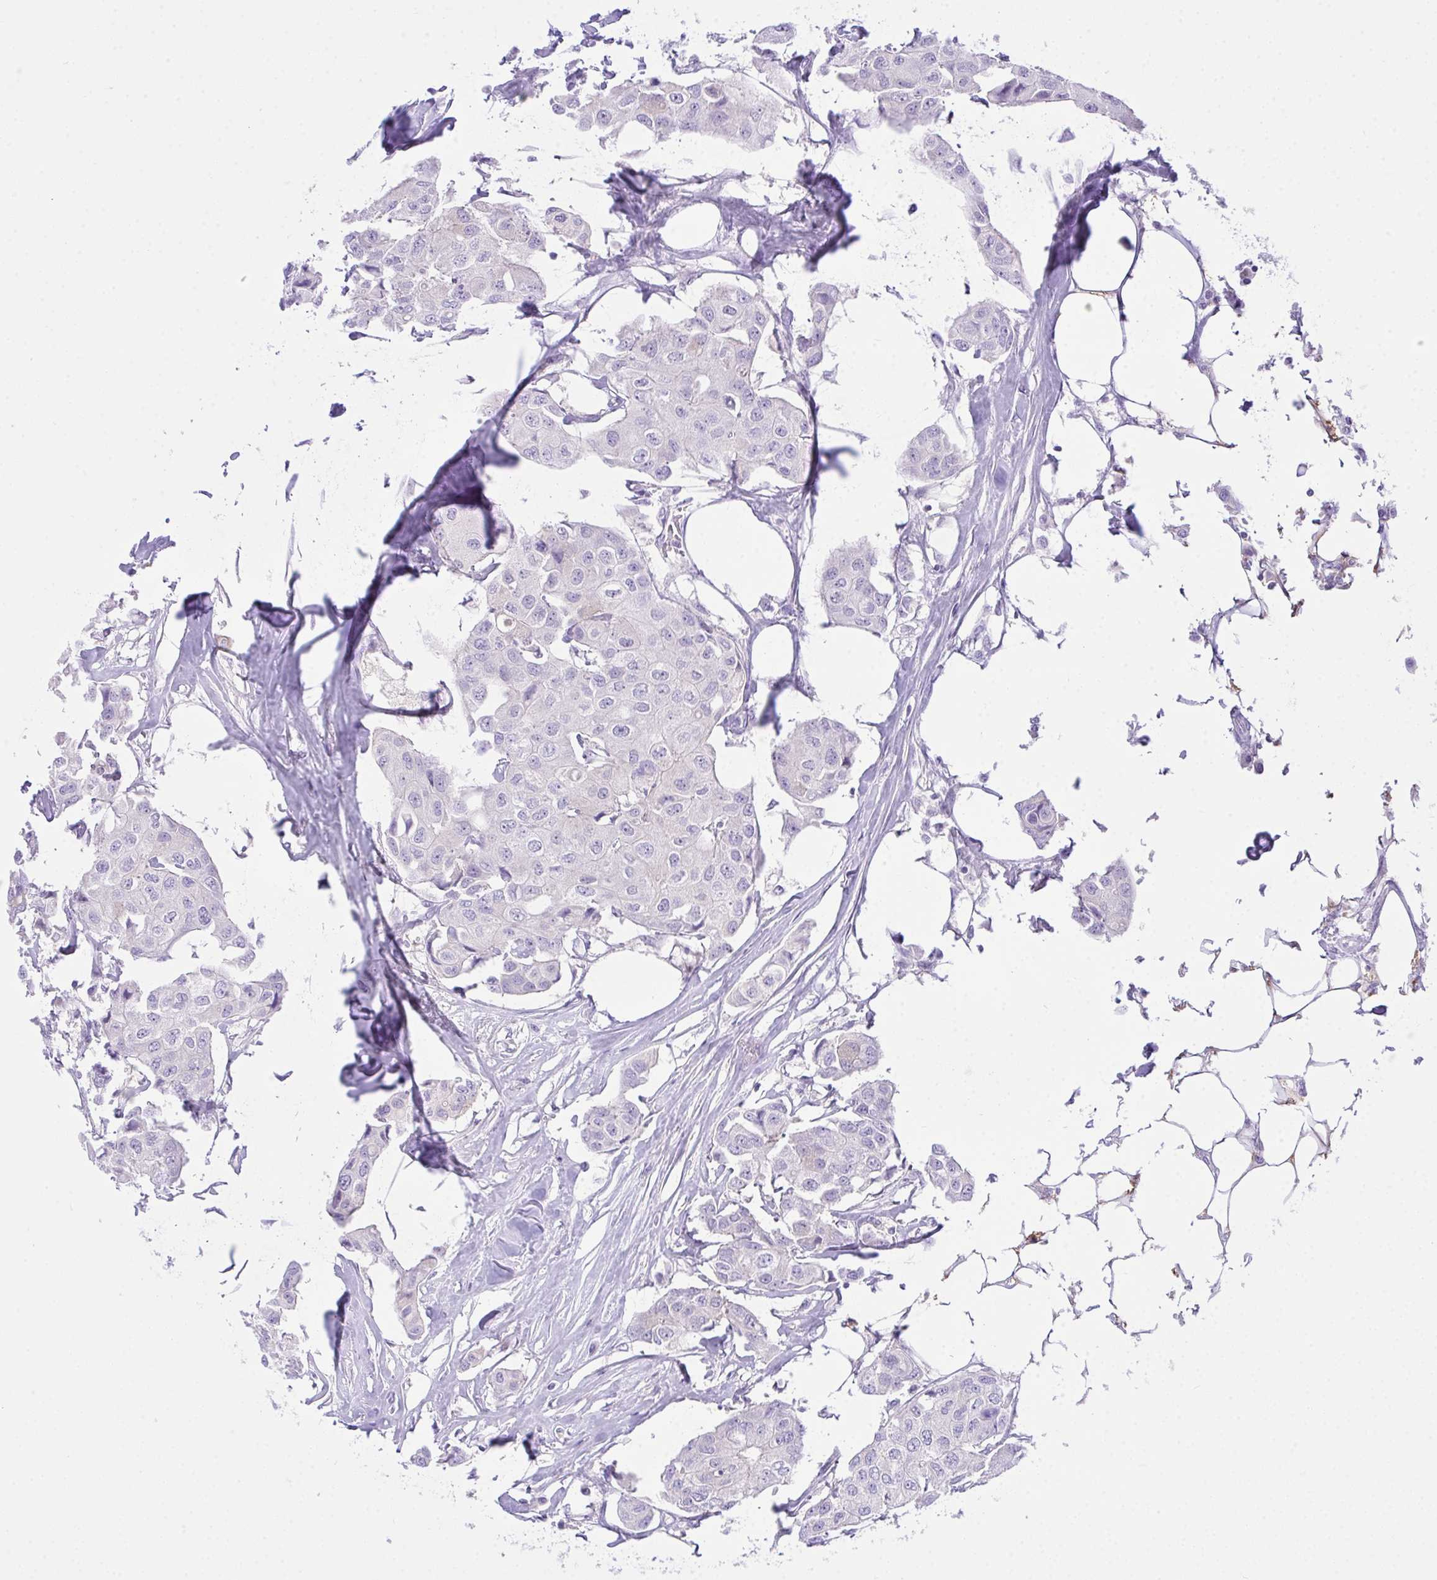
{"staining": {"intensity": "negative", "quantity": "none", "location": "none"}, "tissue": "breast cancer", "cell_type": "Tumor cells", "image_type": "cancer", "snomed": [{"axis": "morphology", "description": "Duct carcinoma"}, {"axis": "topography", "description": "Breast"}, {"axis": "topography", "description": "Lymph node"}], "caption": "DAB immunohistochemical staining of breast cancer (intraductal carcinoma) displays no significant expression in tumor cells.", "gene": "ZNF101", "patient": {"sex": "female", "age": 80}}